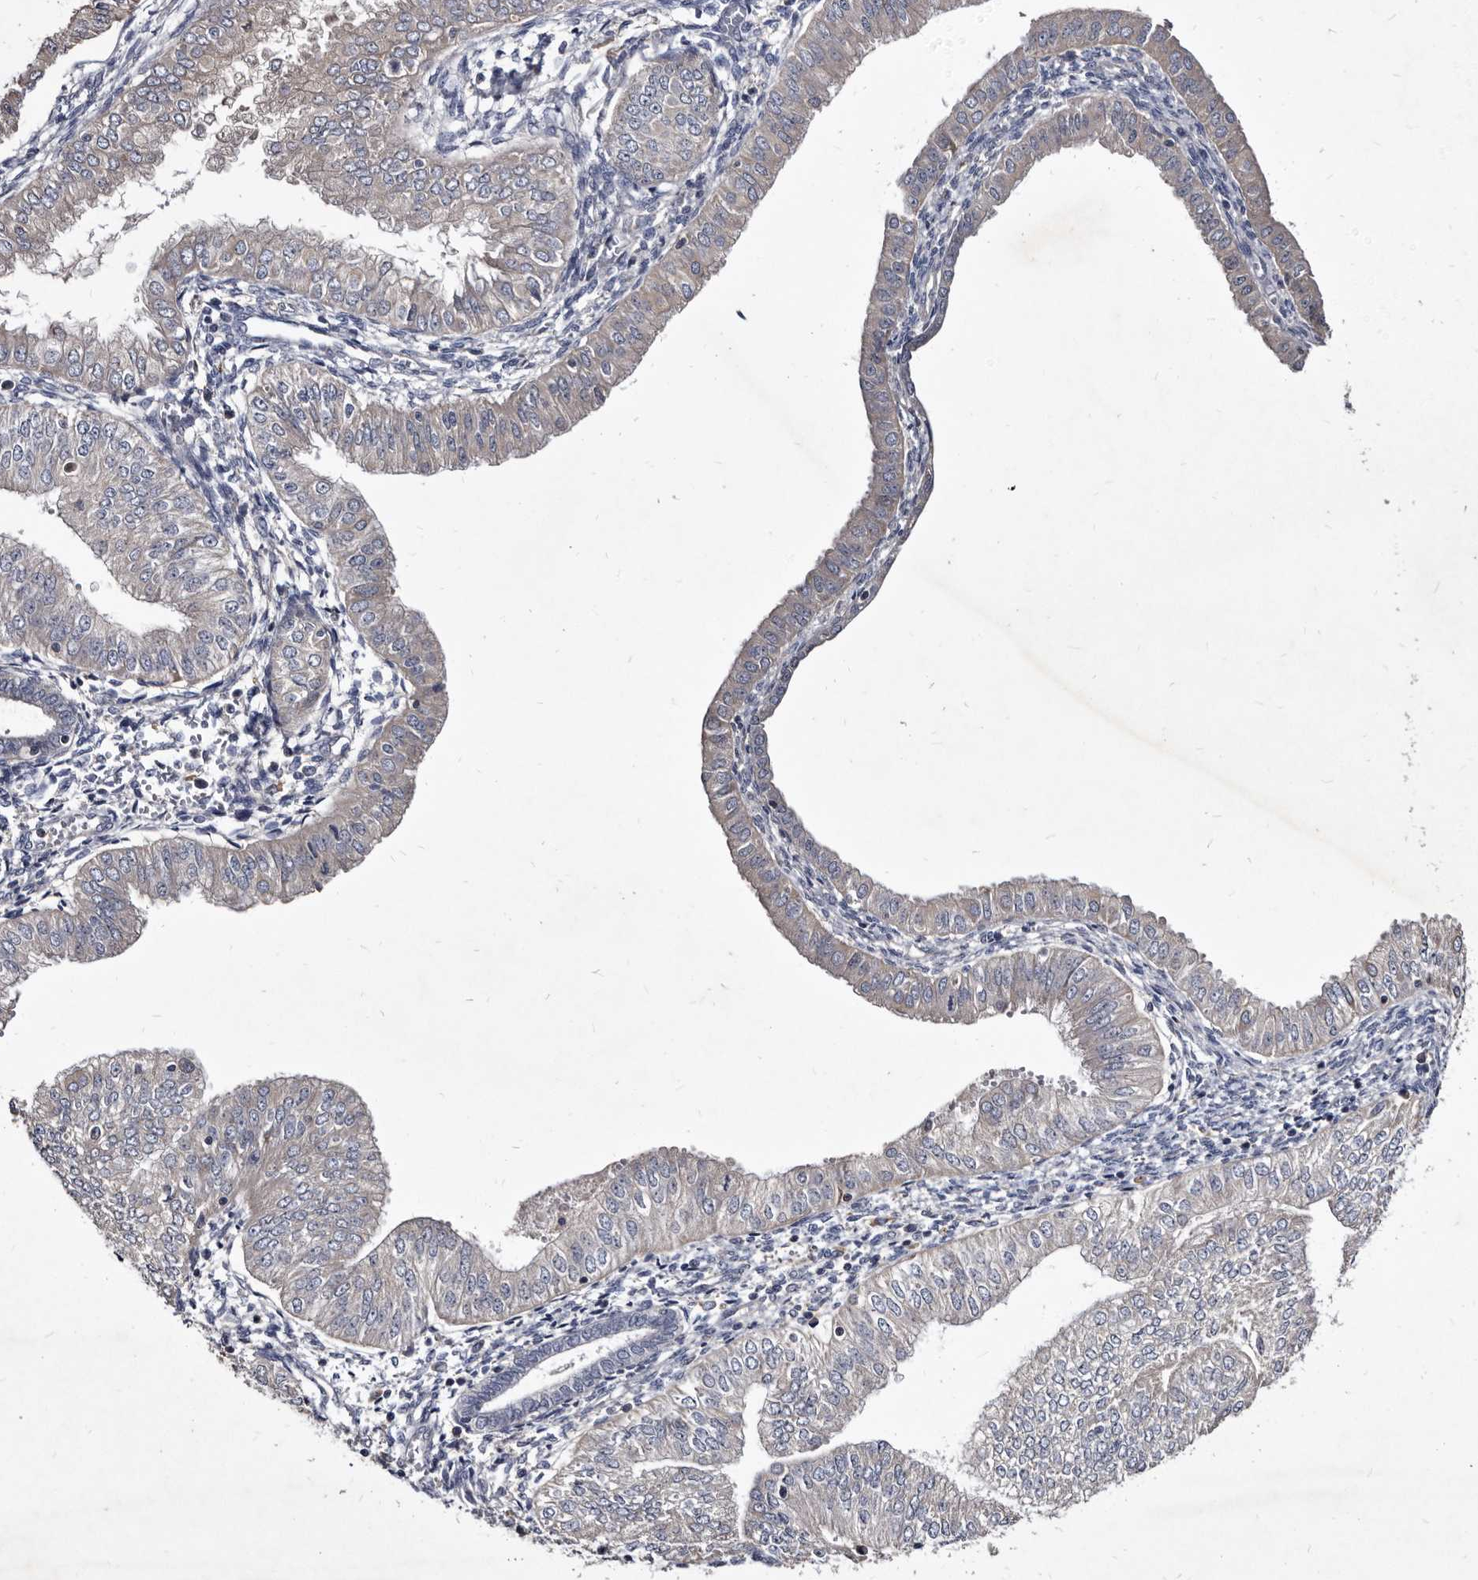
{"staining": {"intensity": "negative", "quantity": "none", "location": "none"}, "tissue": "endometrial cancer", "cell_type": "Tumor cells", "image_type": "cancer", "snomed": [{"axis": "morphology", "description": "Normal tissue, NOS"}, {"axis": "morphology", "description": "Adenocarcinoma, NOS"}, {"axis": "topography", "description": "Endometrium"}], "caption": "Photomicrograph shows no significant protein staining in tumor cells of adenocarcinoma (endometrial). Brightfield microscopy of immunohistochemistry stained with DAB (3,3'-diaminobenzidine) (brown) and hematoxylin (blue), captured at high magnification.", "gene": "SLC39A2", "patient": {"sex": "female", "age": 53}}